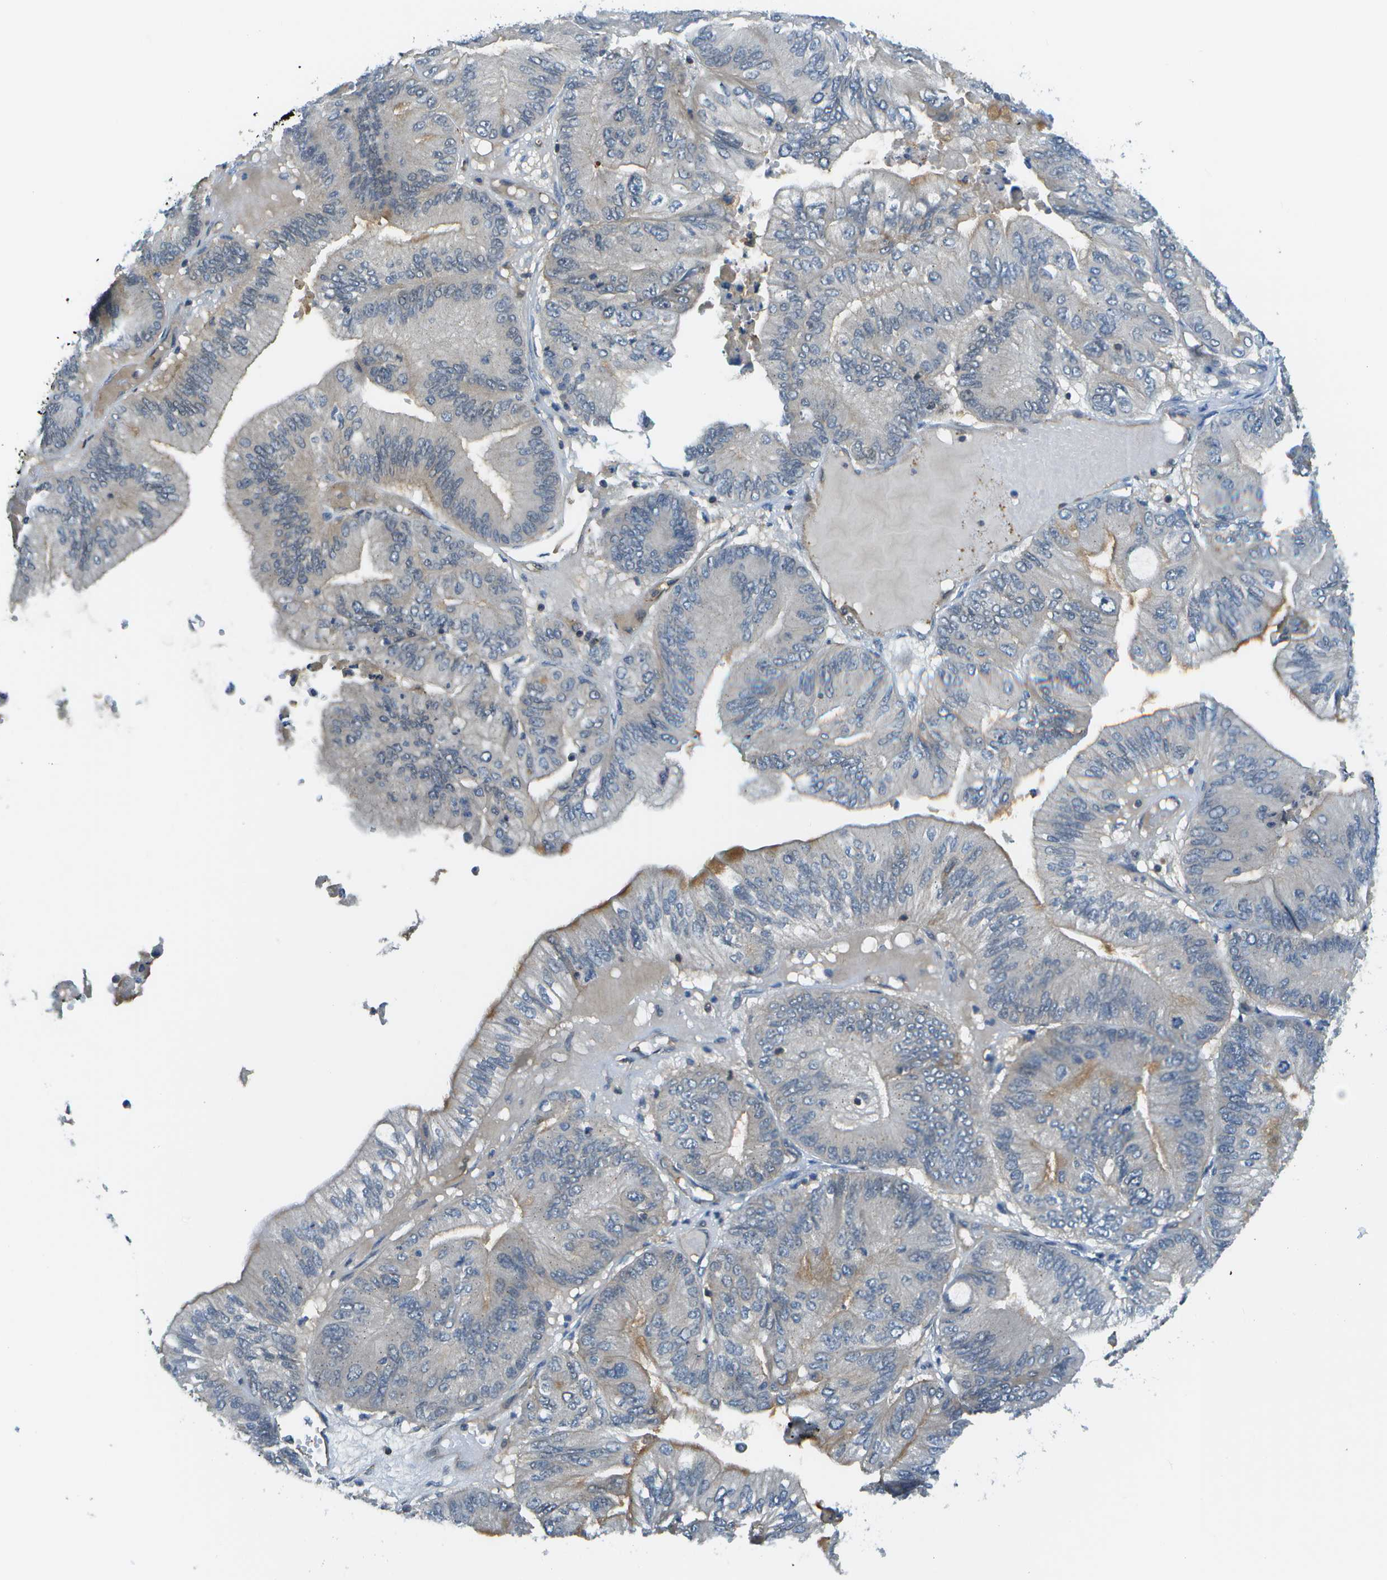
{"staining": {"intensity": "negative", "quantity": "none", "location": "none"}, "tissue": "ovarian cancer", "cell_type": "Tumor cells", "image_type": "cancer", "snomed": [{"axis": "morphology", "description": "Cystadenocarcinoma, mucinous, NOS"}, {"axis": "topography", "description": "Ovary"}], "caption": "High power microscopy photomicrograph of an immunohistochemistry image of ovarian cancer (mucinous cystadenocarcinoma), revealing no significant expression in tumor cells.", "gene": "KIAA0040", "patient": {"sex": "female", "age": 61}}